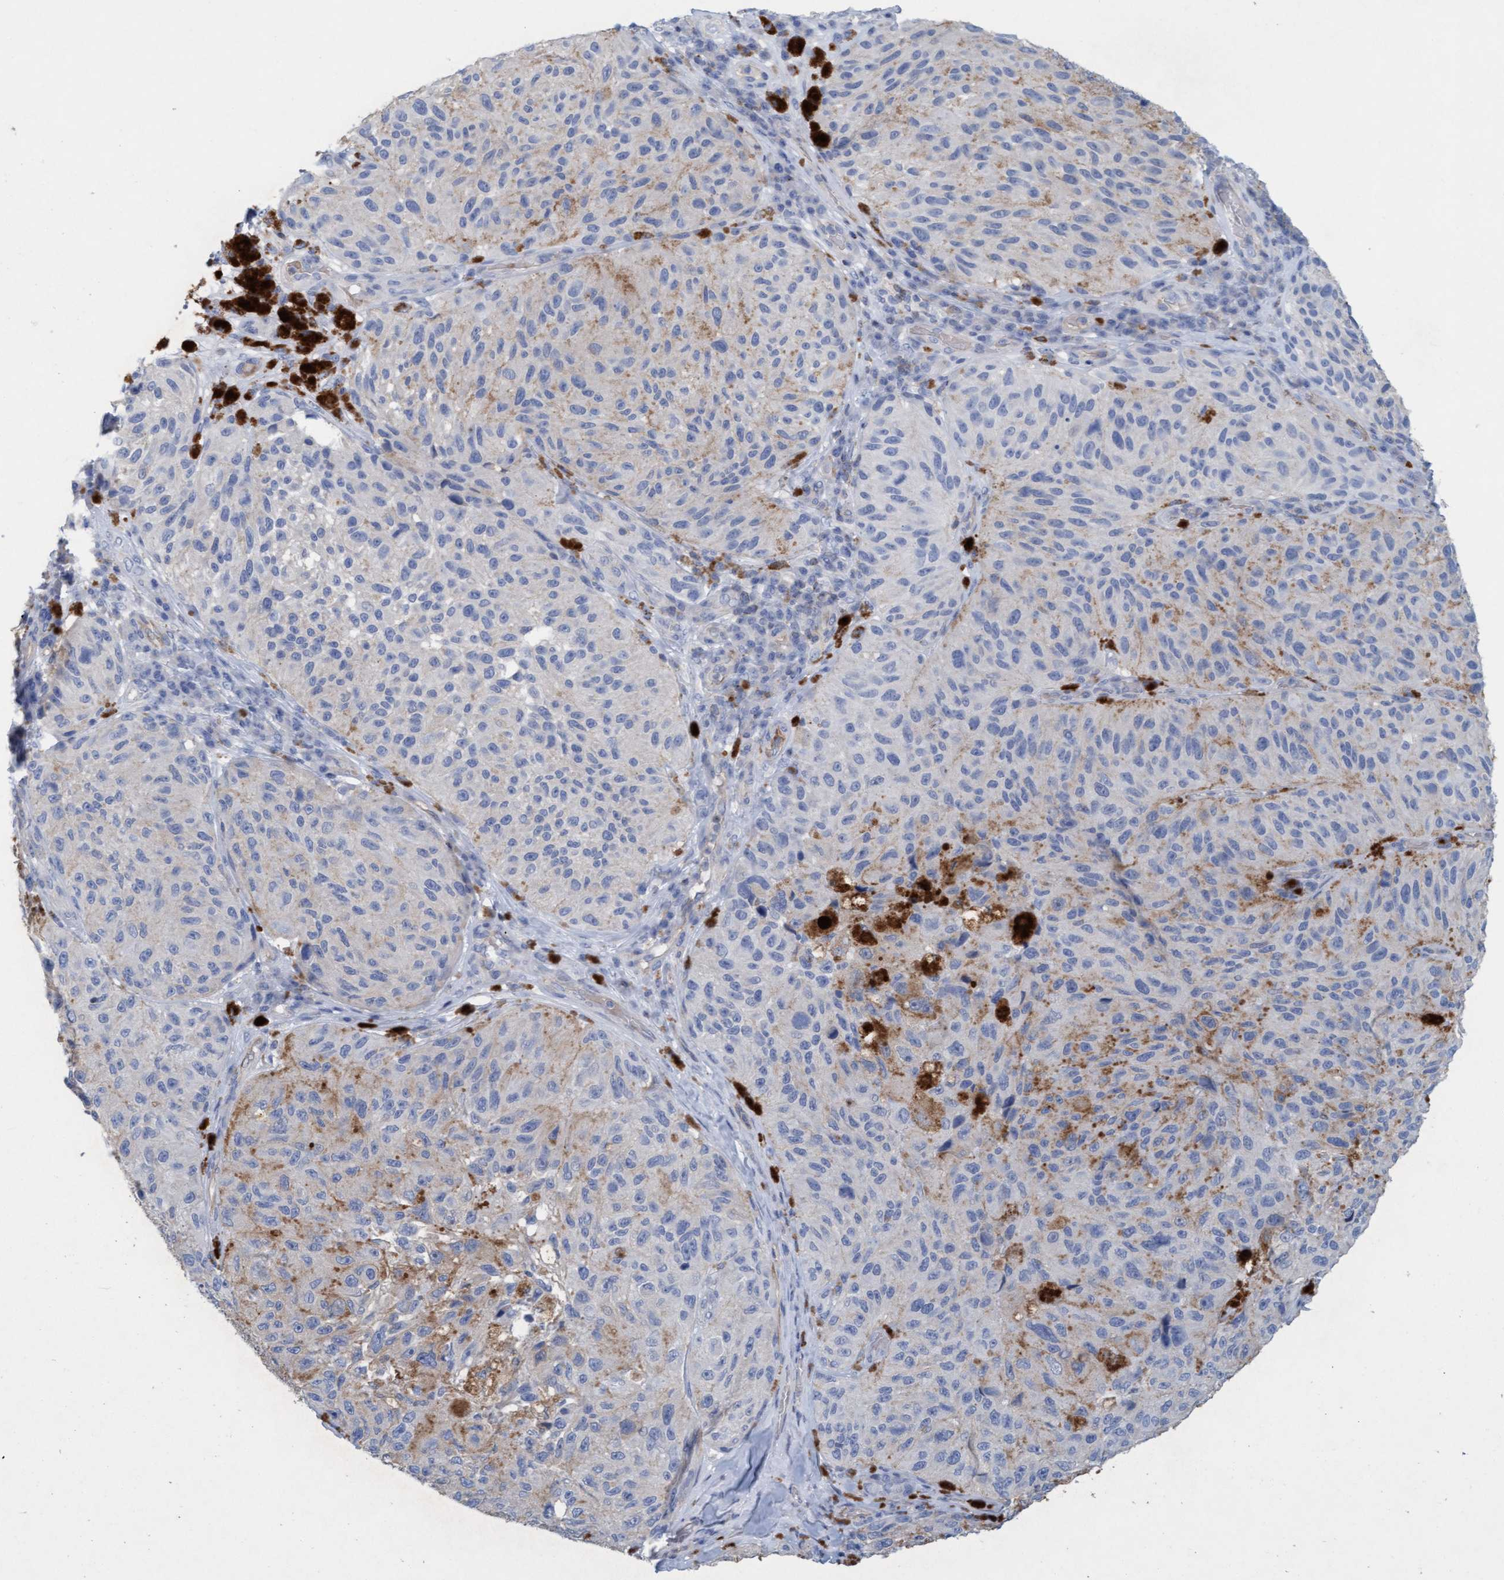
{"staining": {"intensity": "negative", "quantity": "none", "location": "none"}, "tissue": "melanoma", "cell_type": "Tumor cells", "image_type": "cancer", "snomed": [{"axis": "morphology", "description": "Malignant melanoma, NOS"}, {"axis": "topography", "description": "Skin"}], "caption": "A high-resolution image shows IHC staining of malignant melanoma, which displays no significant expression in tumor cells.", "gene": "SIGIRR", "patient": {"sex": "female", "age": 73}}